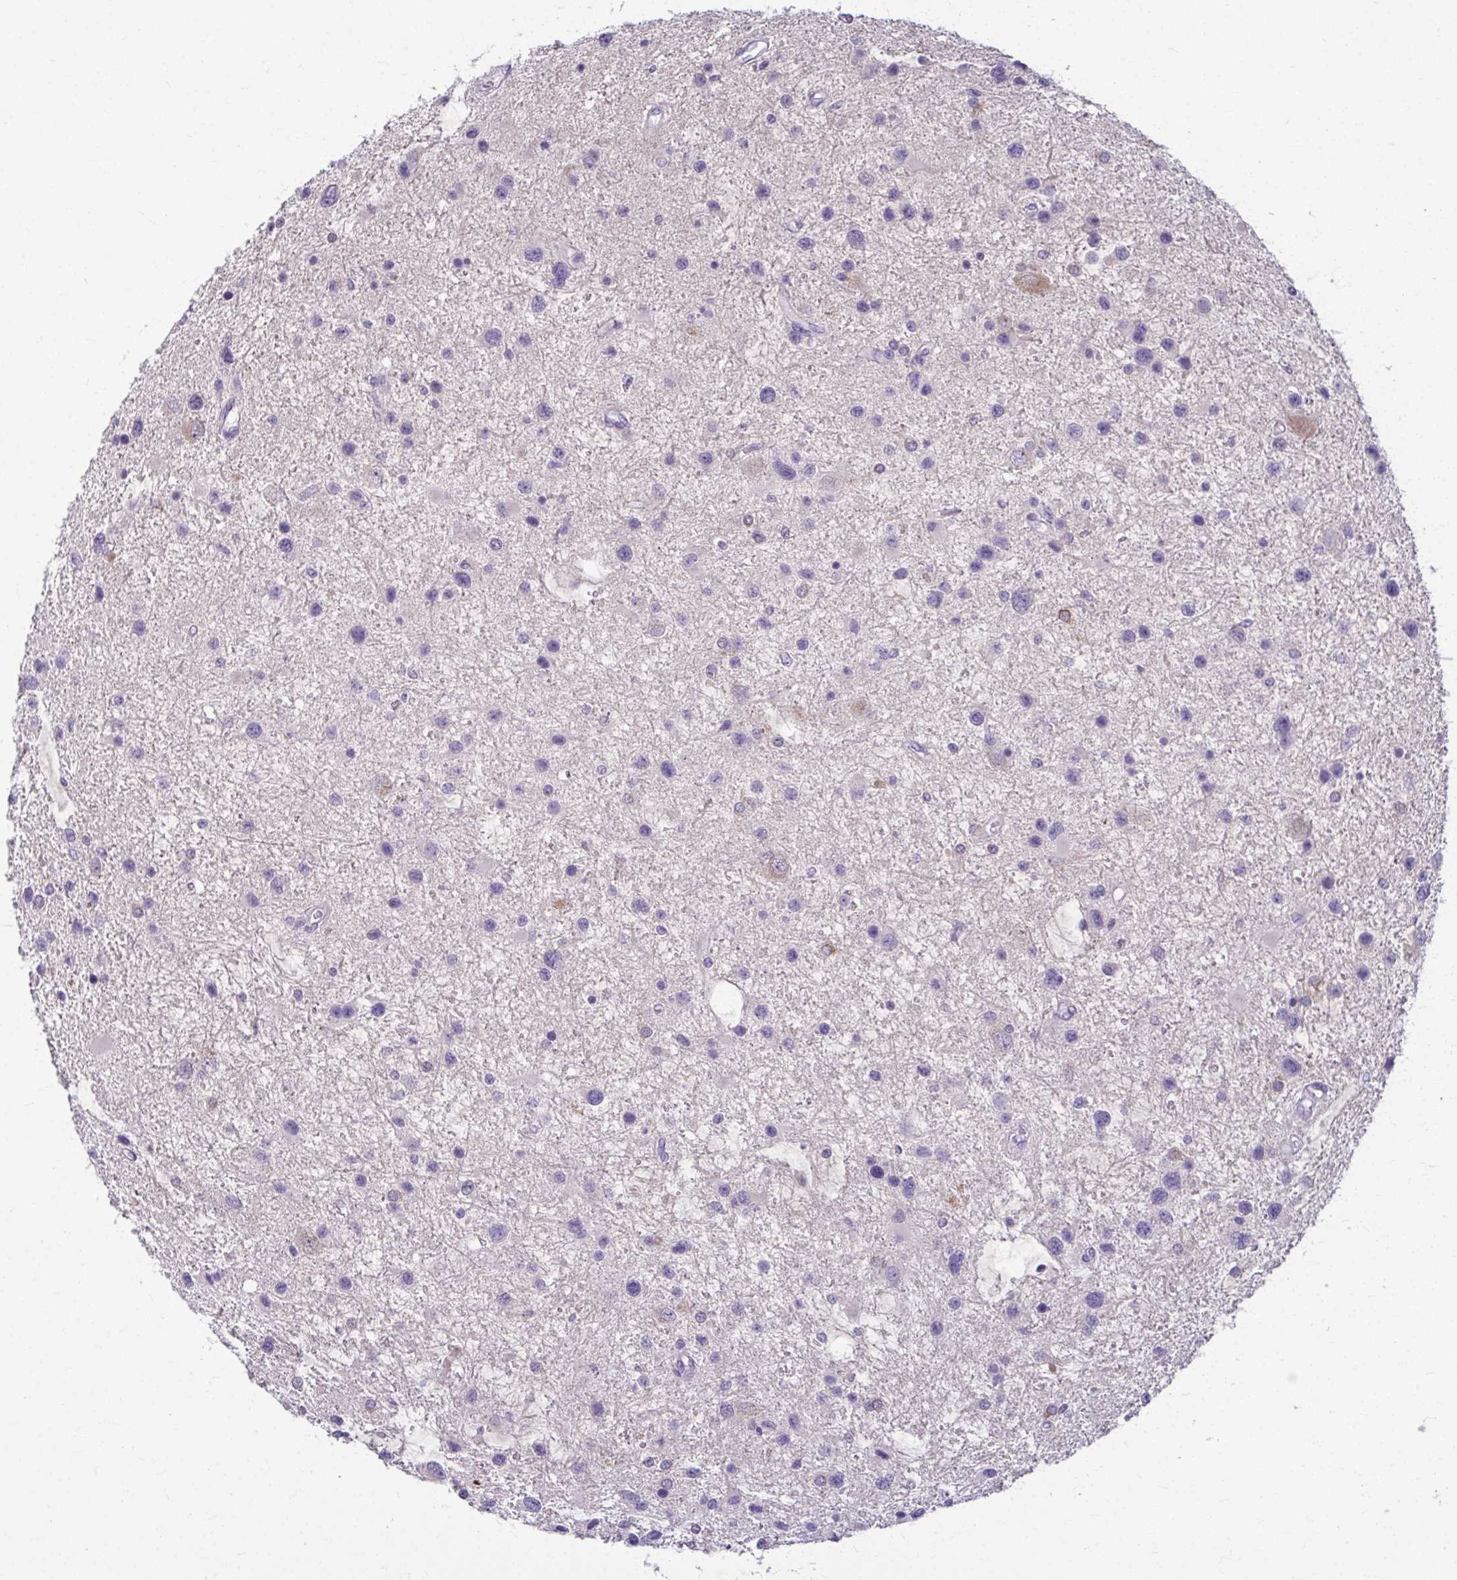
{"staining": {"intensity": "negative", "quantity": "none", "location": "none"}, "tissue": "glioma", "cell_type": "Tumor cells", "image_type": "cancer", "snomed": [{"axis": "morphology", "description": "Glioma, malignant, Low grade"}, {"axis": "topography", "description": "Brain"}], "caption": "The photomicrograph demonstrates no significant staining in tumor cells of glioma. (DAB (3,3'-diaminobenzidine) immunohistochemistry (IHC) with hematoxylin counter stain).", "gene": "SERPINI1", "patient": {"sex": "female", "age": 32}}